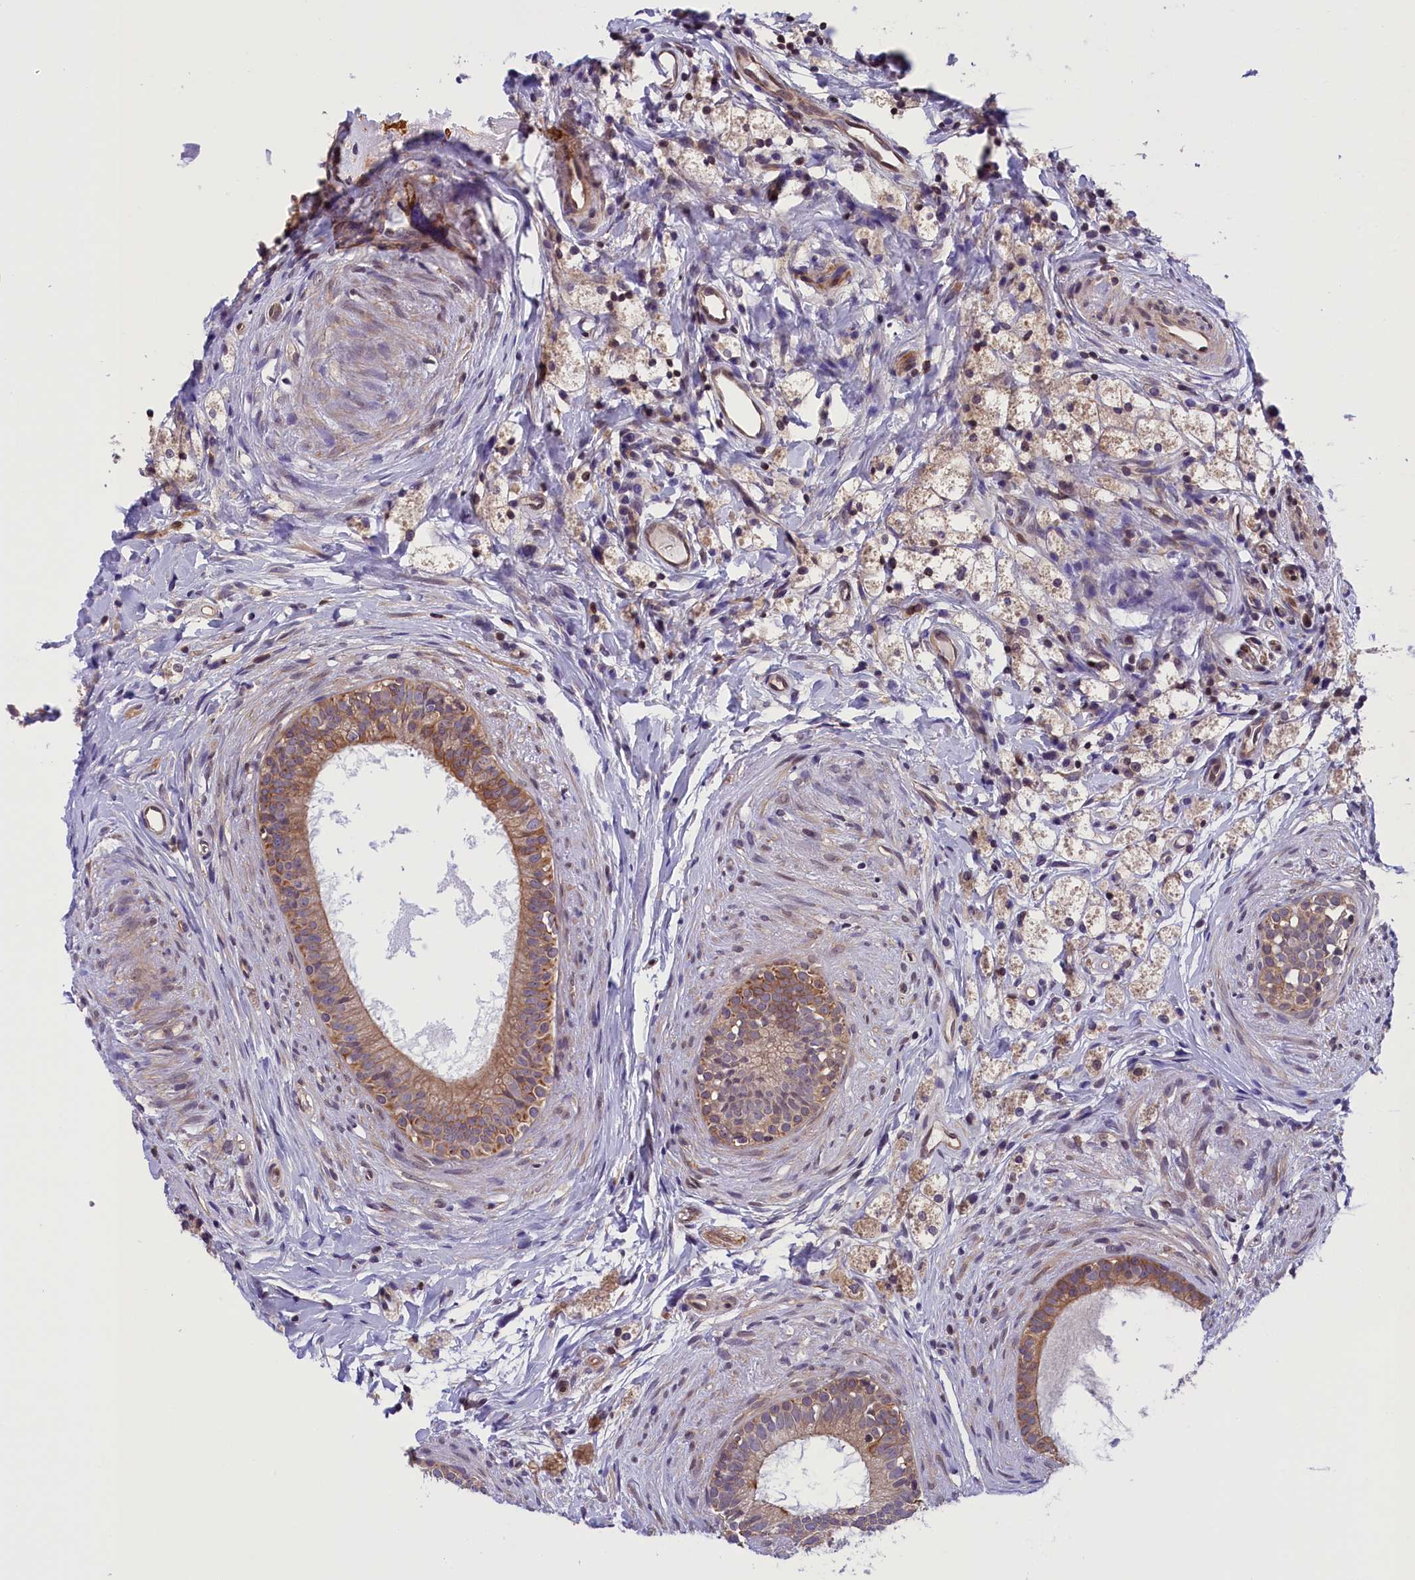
{"staining": {"intensity": "moderate", "quantity": ">75%", "location": "cytoplasmic/membranous"}, "tissue": "epididymis", "cell_type": "Glandular cells", "image_type": "normal", "snomed": [{"axis": "morphology", "description": "Normal tissue, NOS"}, {"axis": "topography", "description": "Epididymis"}], "caption": "The image displays immunohistochemical staining of benign epididymis. There is moderate cytoplasmic/membranous positivity is identified in approximately >75% of glandular cells. Nuclei are stained in blue.", "gene": "TBCB", "patient": {"sex": "male", "age": 80}}